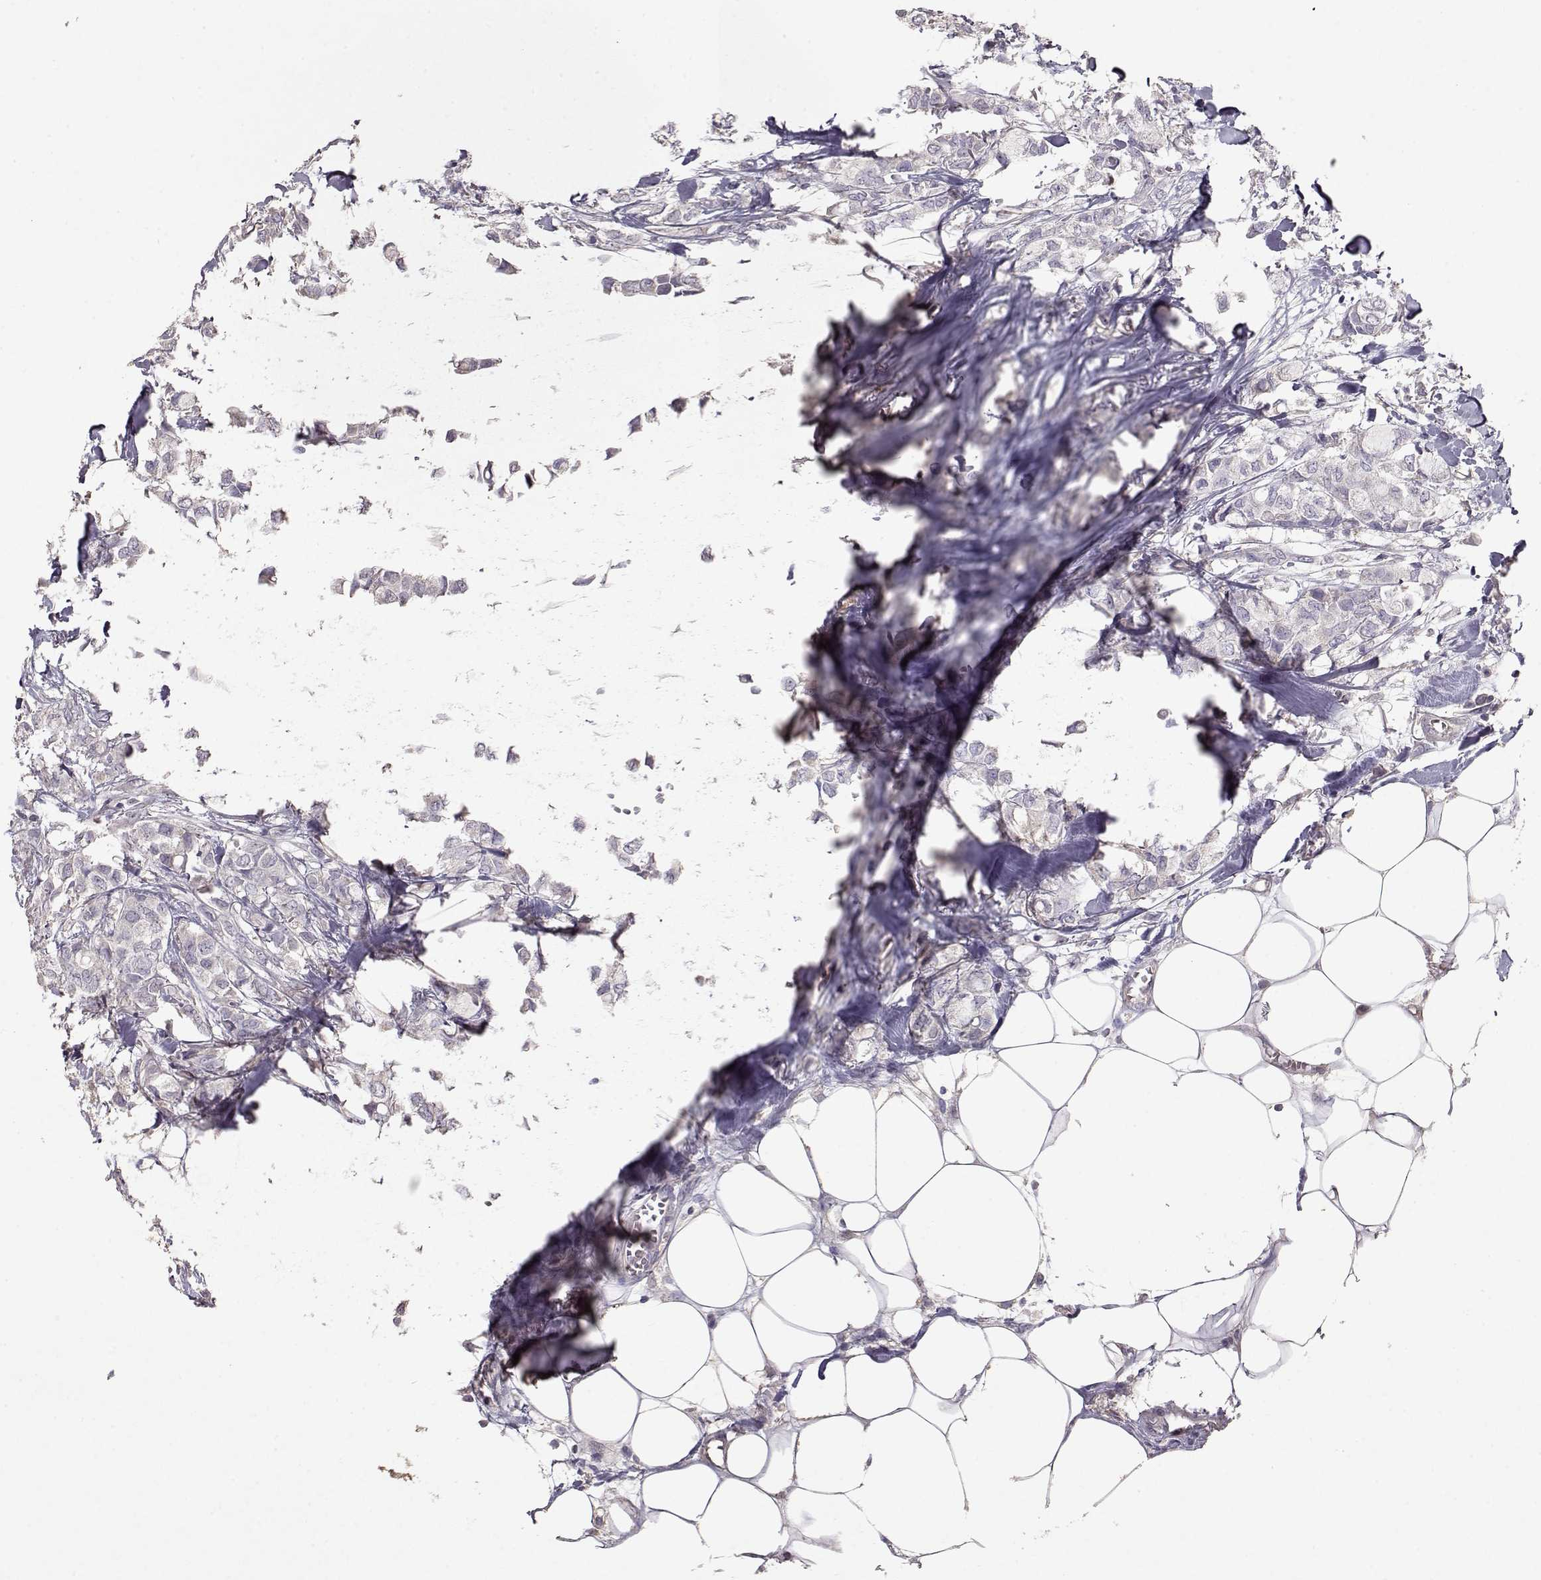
{"staining": {"intensity": "negative", "quantity": "none", "location": "none"}, "tissue": "breast cancer", "cell_type": "Tumor cells", "image_type": "cancer", "snomed": [{"axis": "morphology", "description": "Duct carcinoma"}, {"axis": "topography", "description": "Breast"}], "caption": "High power microscopy histopathology image of an immunohistochemistry (IHC) micrograph of breast cancer (infiltrating ductal carcinoma), revealing no significant positivity in tumor cells.", "gene": "PMCH", "patient": {"sex": "female", "age": 85}}